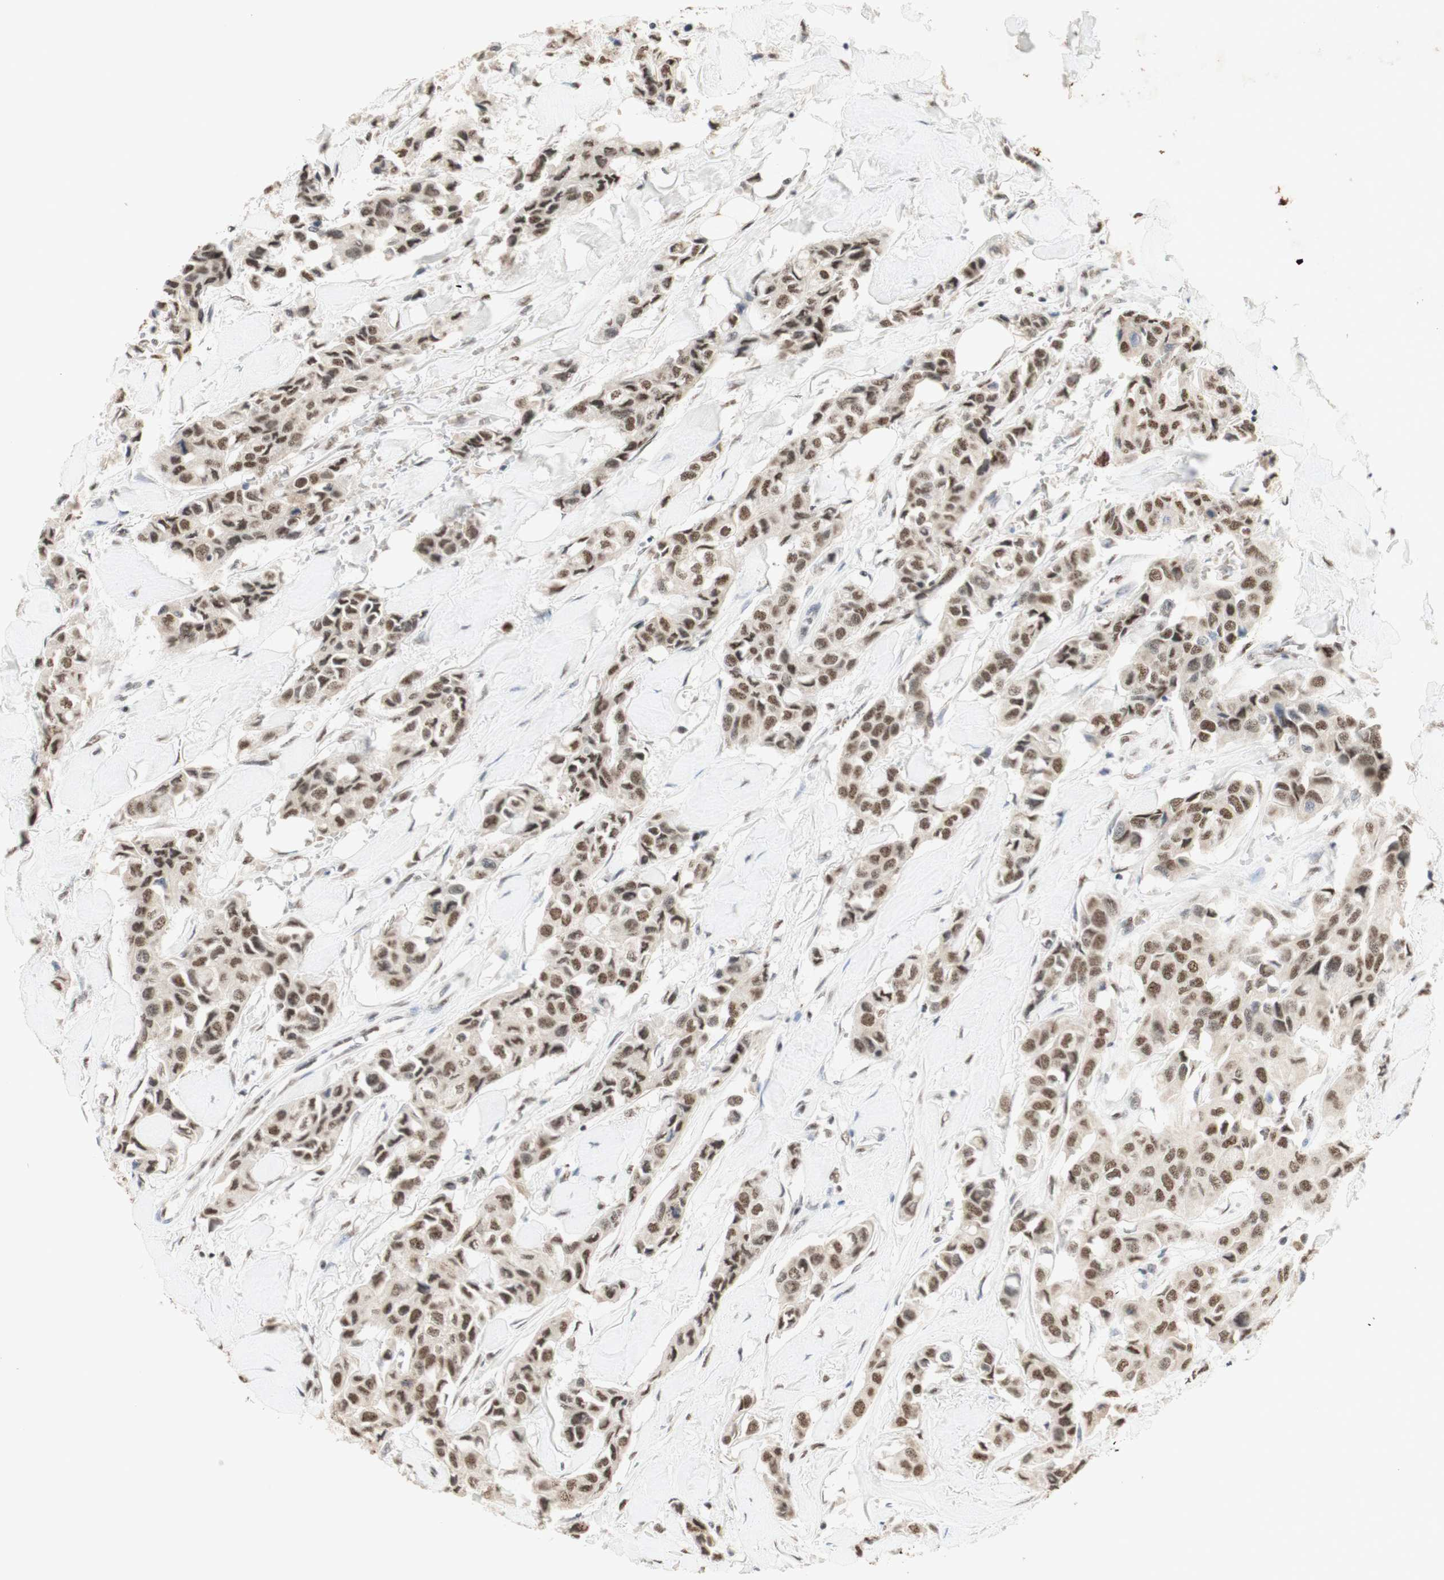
{"staining": {"intensity": "moderate", "quantity": ">75%", "location": "nuclear"}, "tissue": "breast cancer", "cell_type": "Tumor cells", "image_type": "cancer", "snomed": [{"axis": "morphology", "description": "Duct carcinoma"}, {"axis": "topography", "description": "Breast"}], "caption": "Moderate nuclear staining for a protein is seen in about >75% of tumor cells of breast cancer (infiltrating ductal carcinoma) using immunohistochemistry (IHC).", "gene": "SNRPB", "patient": {"sex": "female", "age": 80}}